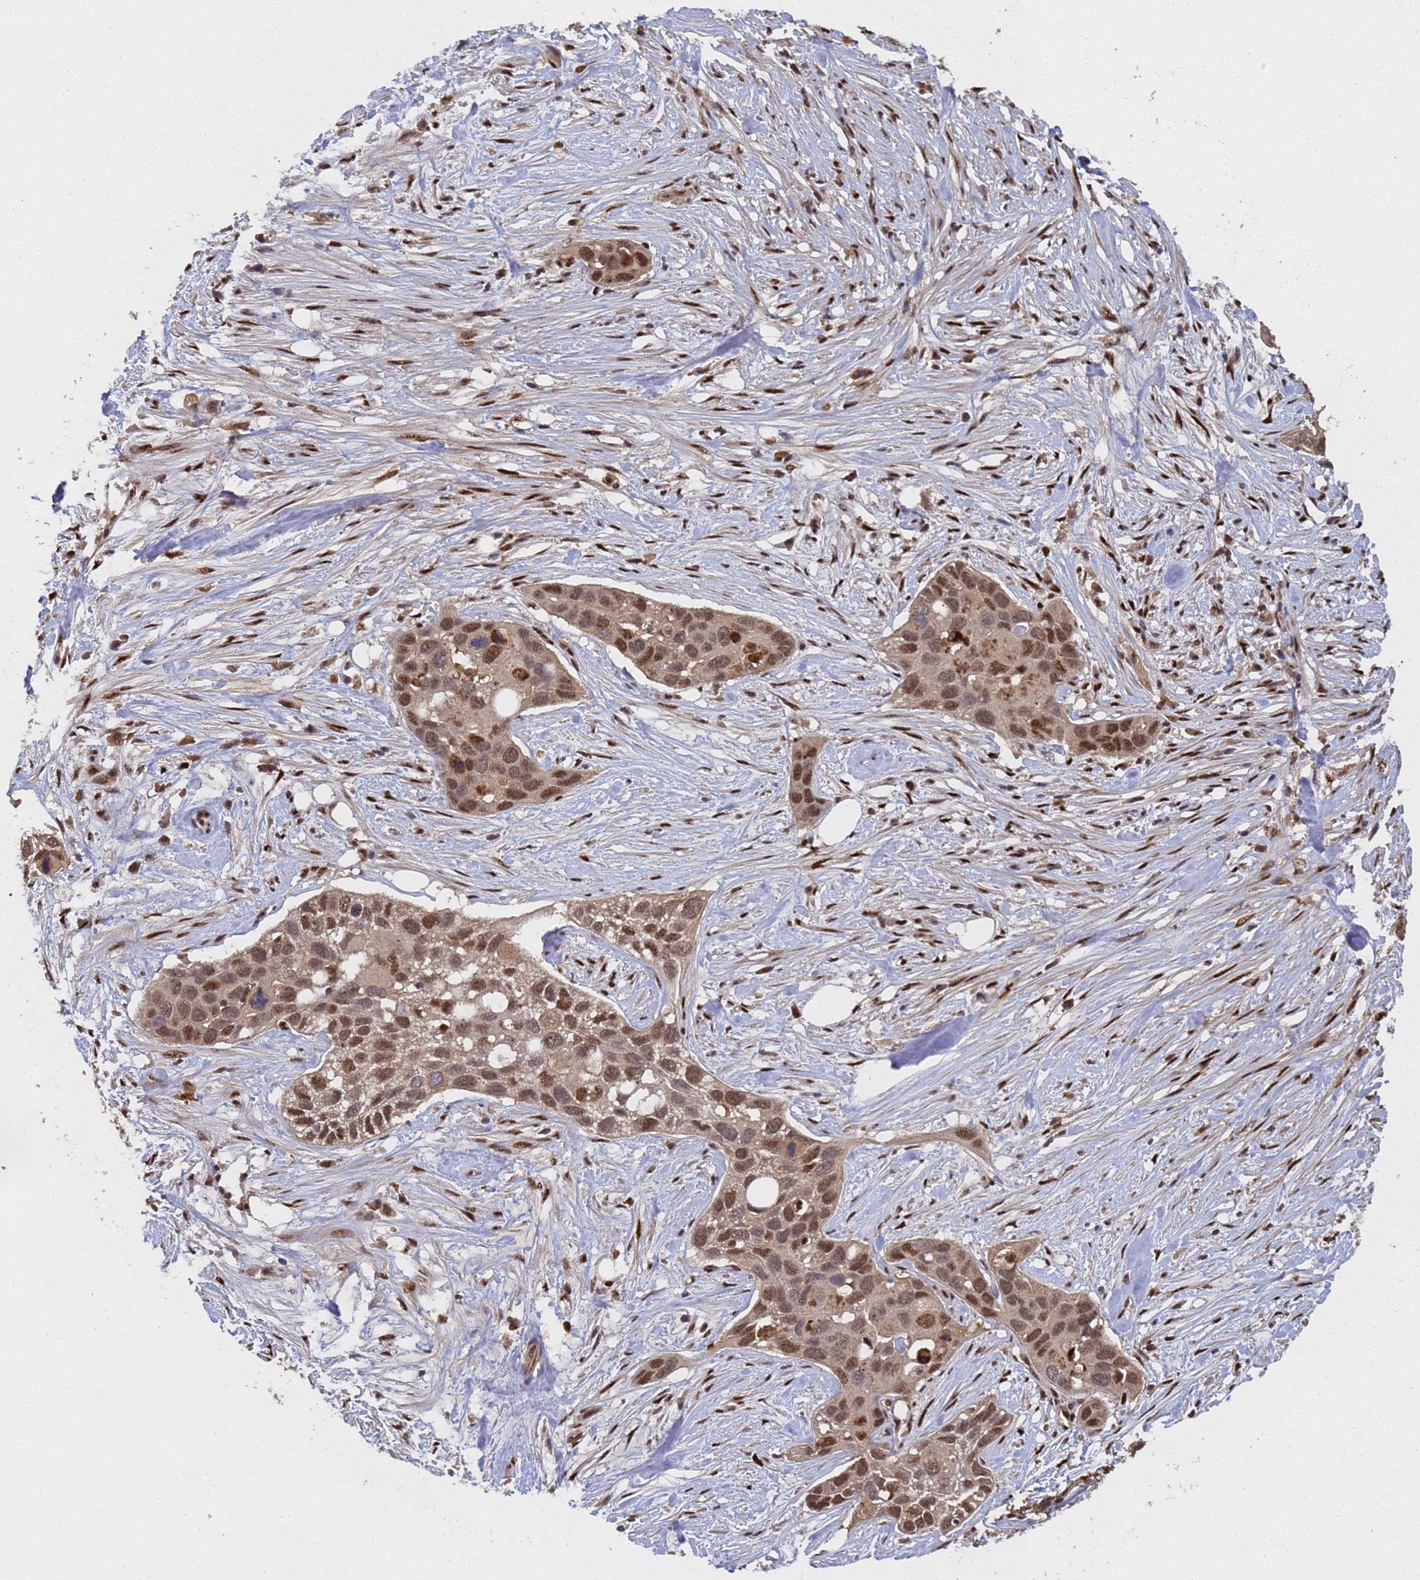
{"staining": {"intensity": "moderate", "quantity": ">75%", "location": "cytoplasmic/membranous,nuclear"}, "tissue": "pancreatic cancer", "cell_type": "Tumor cells", "image_type": "cancer", "snomed": [{"axis": "morphology", "description": "Adenocarcinoma, NOS"}, {"axis": "topography", "description": "Pancreas"}], "caption": "Adenocarcinoma (pancreatic) stained with IHC exhibits moderate cytoplasmic/membranous and nuclear expression in about >75% of tumor cells.", "gene": "SECISBP2", "patient": {"sex": "female", "age": 60}}